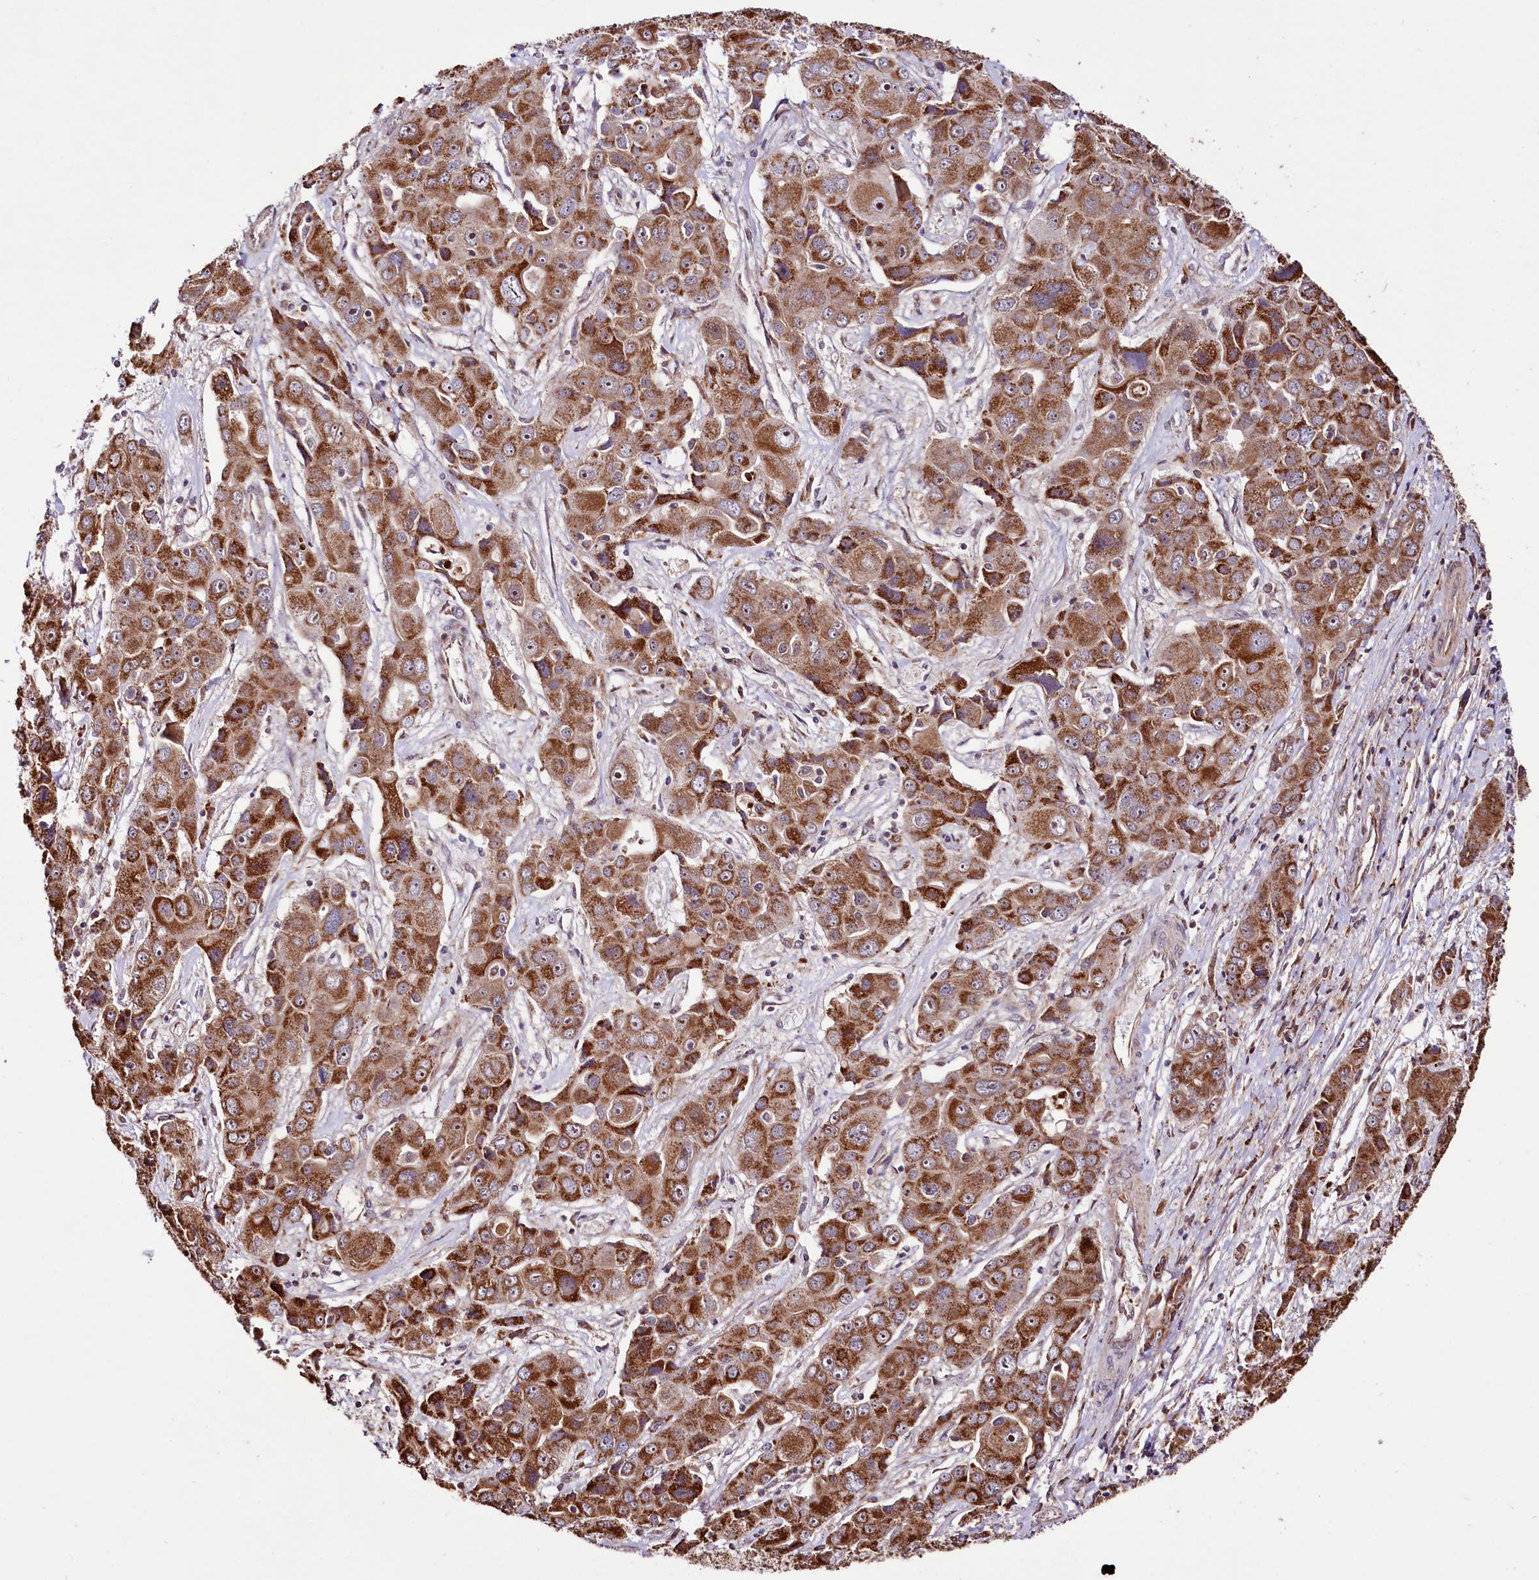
{"staining": {"intensity": "moderate", "quantity": ">75%", "location": "cytoplasmic/membranous"}, "tissue": "liver cancer", "cell_type": "Tumor cells", "image_type": "cancer", "snomed": [{"axis": "morphology", "description": "Cholangiocarcinoma"}, {"axis": "topography", "description": "Liver"}], "caption": "Protein staining of liver cancer (cholangiocarcinoma) tissue reveals moderate cytoplasmic/membranous staining in about >75% of tumor cells. (Brightfield microscopy of DAB IHC at high magnification).", "gene": "ST7", "patient": {"sex": "male", "age": 67}}